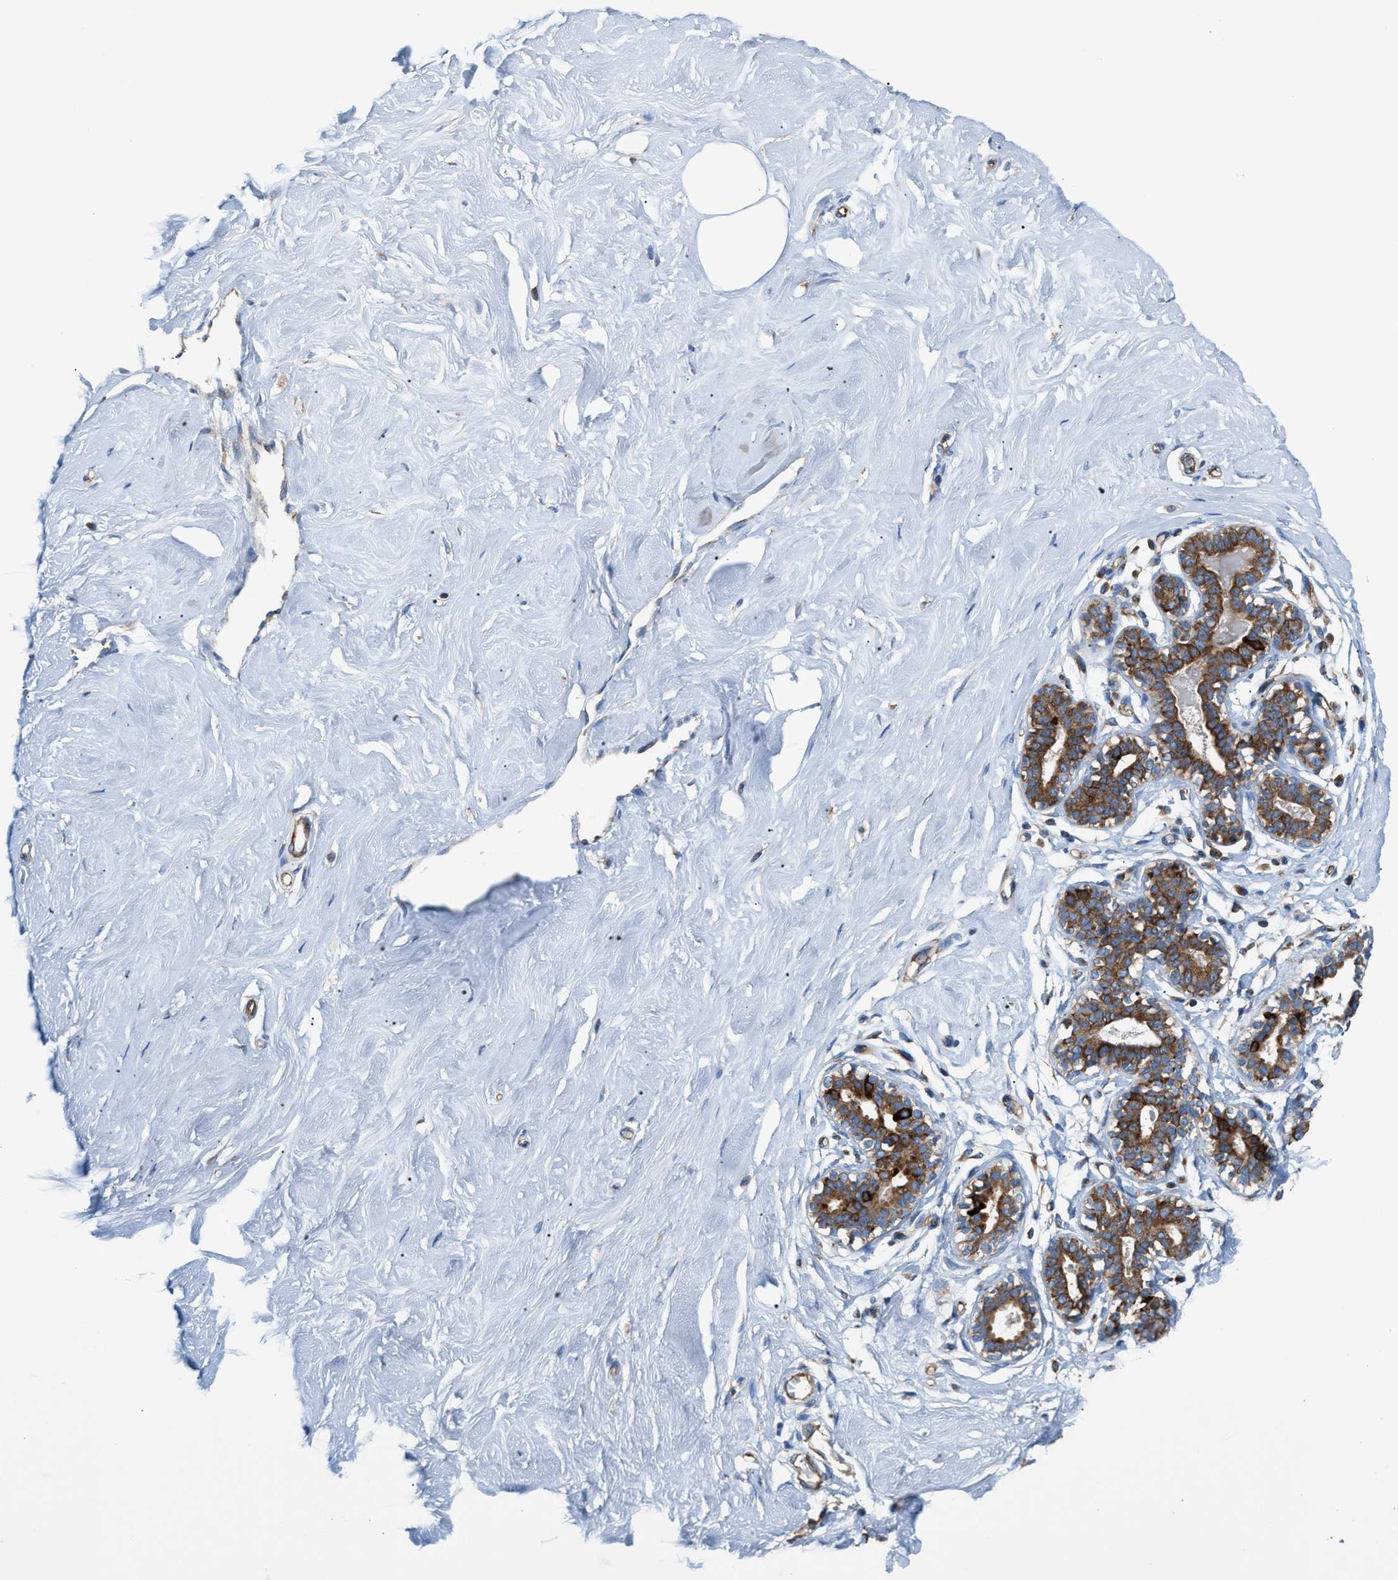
{"staining": {"intensity": "moderate", "quantity": "<25%", "location": "cytoplasmic/membranous"}, "tissue": "breast", "cell_type": "Adipocytes", "image_type": "normal", "snomed": [{"axis": "morphology", "description": "Normal tissue, NOS"}, {"axis": "topography", "description": "Breast"}], "caption": "The histopathology image demonstrates a brown stain indicating the presence of a protein in the cytoplasmic/membranous of adipocytes in breast.", "gene": "TBC1D15", "patient": {"sex": "female", "age": 23}}